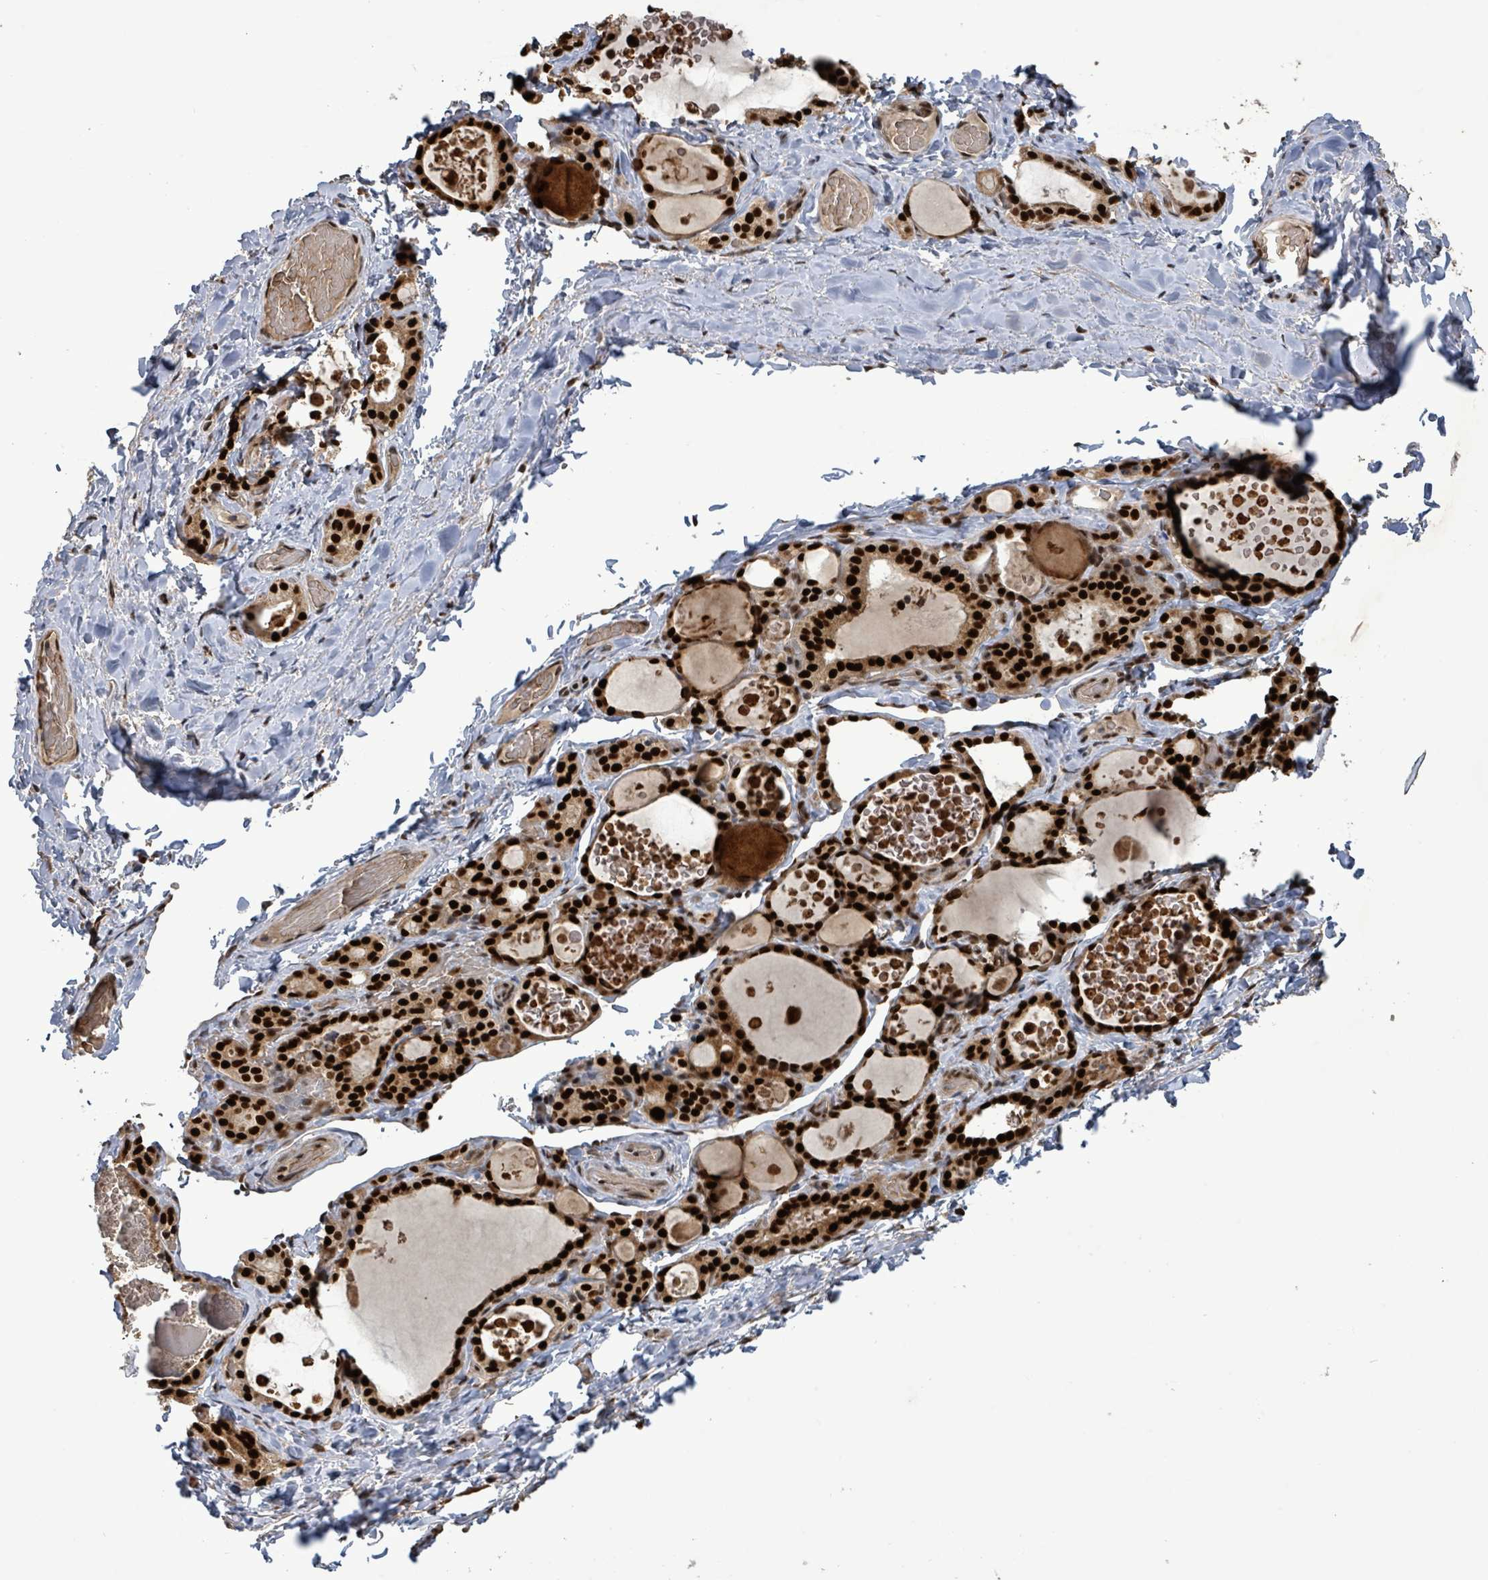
{"staining": {"intensity": "strong", "quantity": ">75%", "location": "nuclear"}, "tissue": "thyroid gland", "cell_type": "Glandular cells", "image_type": "normal", "snomed": [{"axis": "morphology", "description": "Normal tissue, NOS"}, {"axis": "topography", "description": "Thyroid gland"}], "caption": "IHC (DAB (3,3'-diaminobenzidine)) staining of unremarkable human thyroid gland reveals strong nuclear protein expression in approximately >75% of glandular cells. The staining is performed using DAB brown chromogen to label protein expression. The nuclei are counter-stained blue using hematoxylin.", "gene": "PATZ1", "patient": {"sex": "female", "age": 46}}